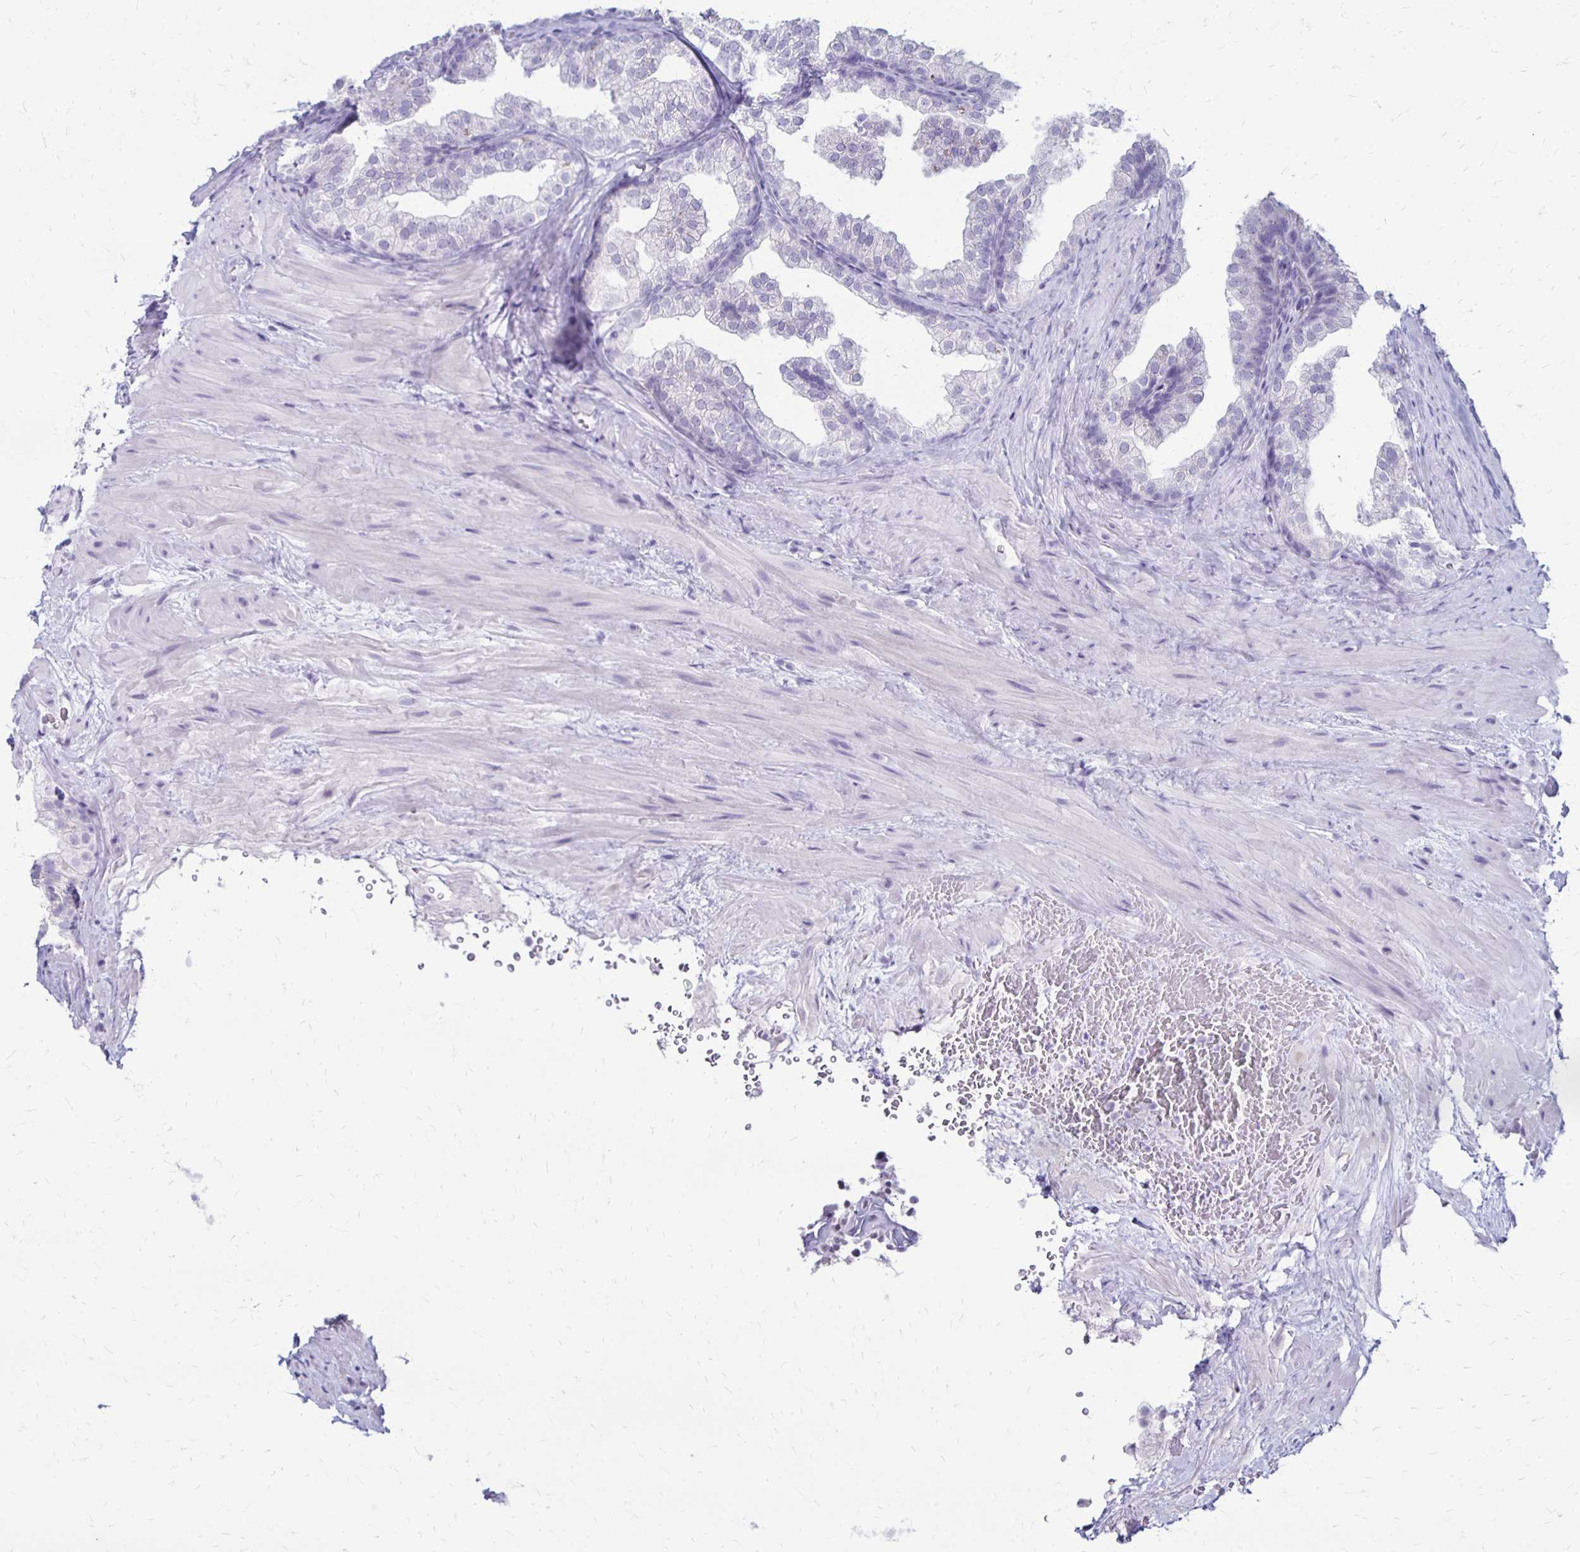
{"staining": {"intensity": "negative", "quantity": "none", "location": "none"}, "tissue": "prostate", "cell_type": "Glandular cells", "image_type": "normal", "snomed": [{"axis": "morphology", "description": "Normal tissue, NOS"}, {"axis": "topography", "description": "Prostate"}], "caption": "High power microscopy image of an immunohistochemistry histopathology image of unremarkable prostate, revealing no significant staining in glandular cells. (Stains: DAB IHC with hematoxylin counter stain, Microscopy: brightfield microscopy at high magnification).", "gene": "RYR1", "patient": {"sex": "male", "age": 37}}